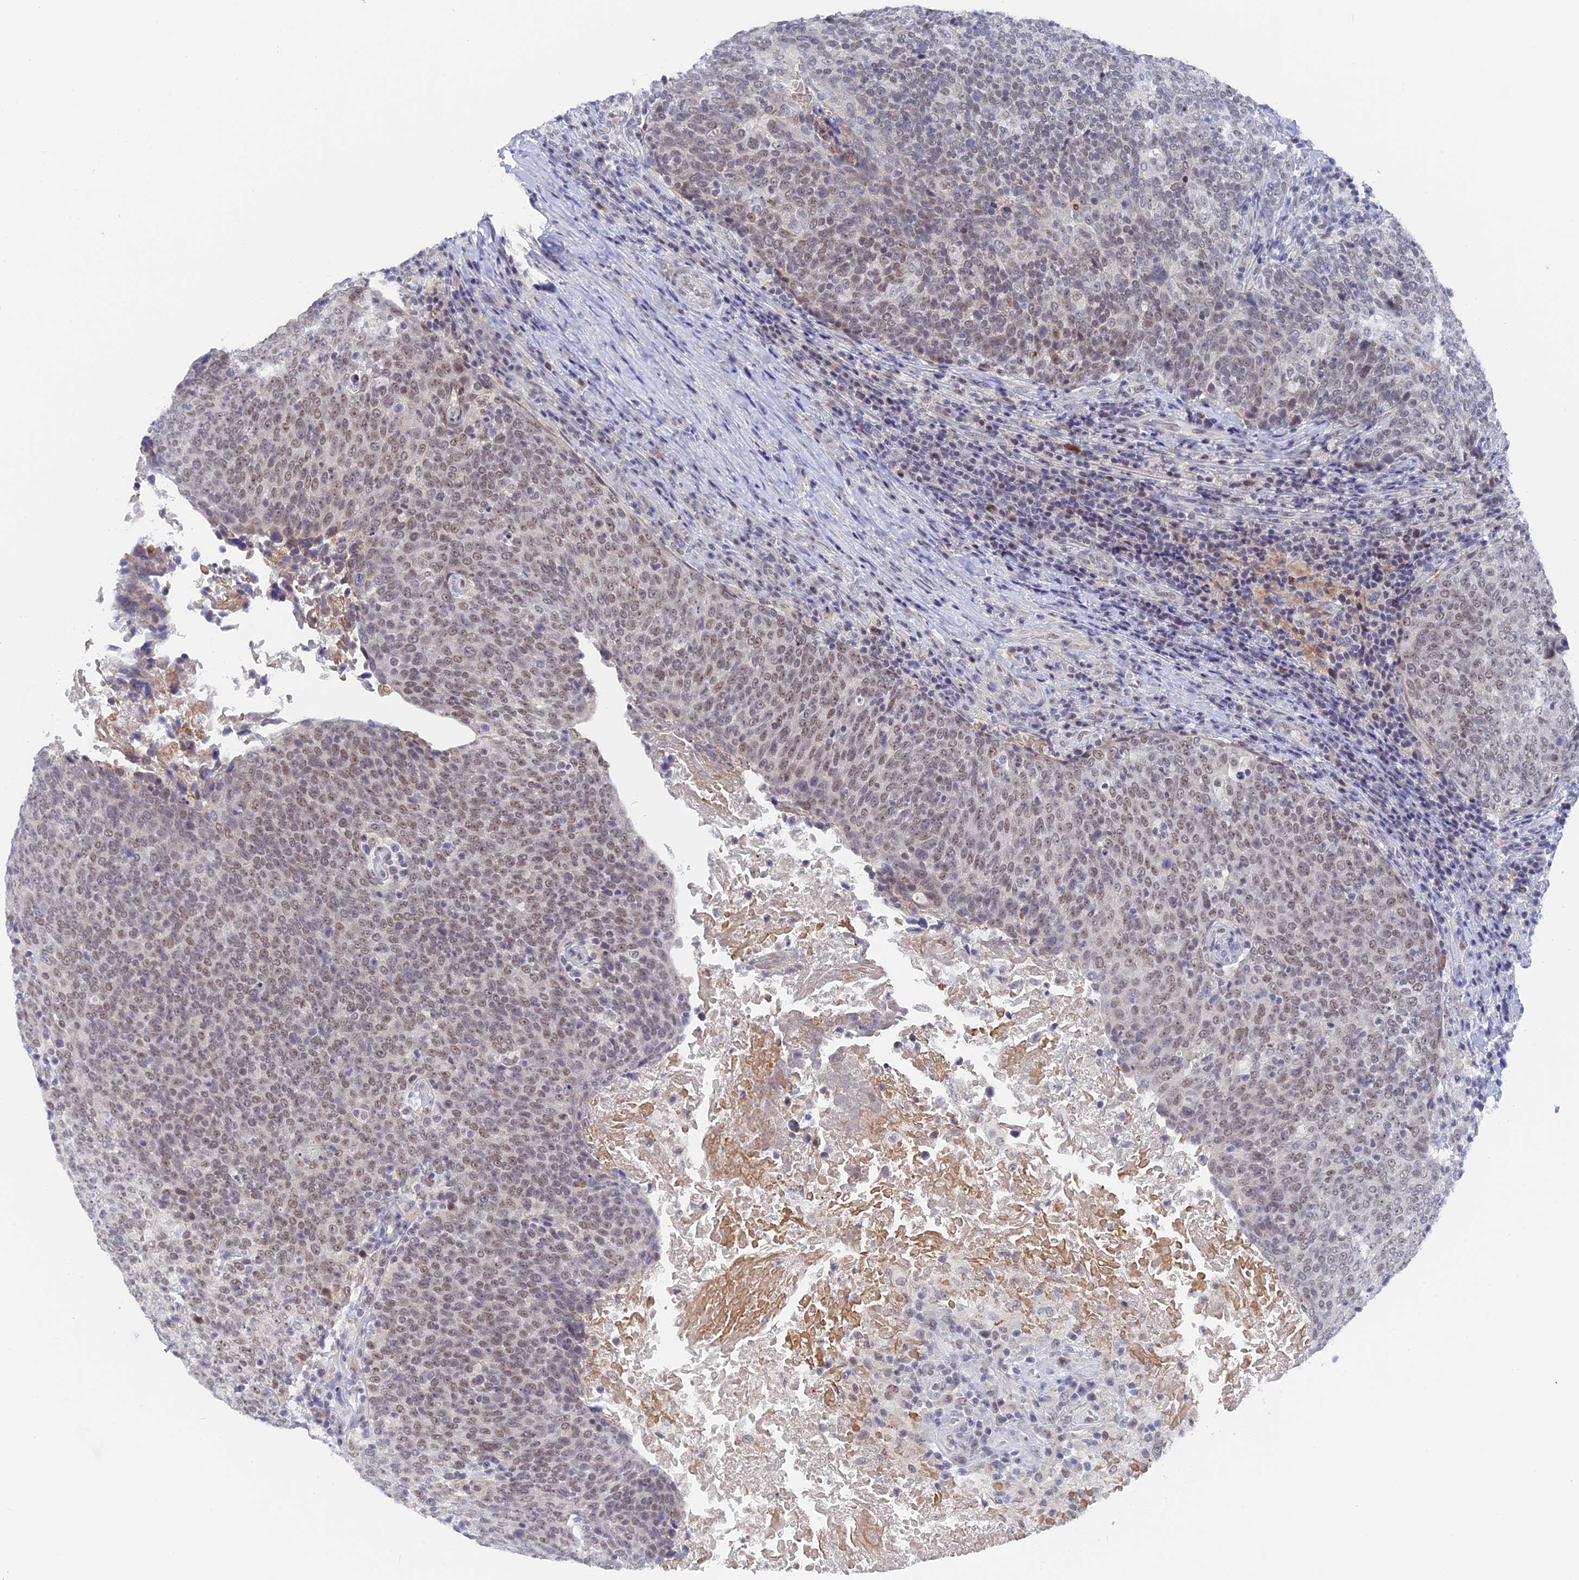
{"staining": {"intensity": "weak", "quantity": ">75%", "location": "nuclear"}, "tissue": "head and neck cancer", "cell_type": "Tumor cells", "image_type": "cancer", "snomed": [{"axis": "morphology", "description": "Squamous cell carcinoma, NOS"}, {"axis": "morphology", "description": "Squamous cell carcinoma, metastatic, NOS"}, {"axis": "topography", "description": "Lymph node"}, {"axis": "topography", "description": "Head-Neck"}], "caption": "Protein staining demonstrates weak nuclear positivity in approximately >75% of tumor cells in metastatic squamous cell carcinoma (head and neck).", "gene": "BRD2", "patient": {"sex": "male", "age": 62}}